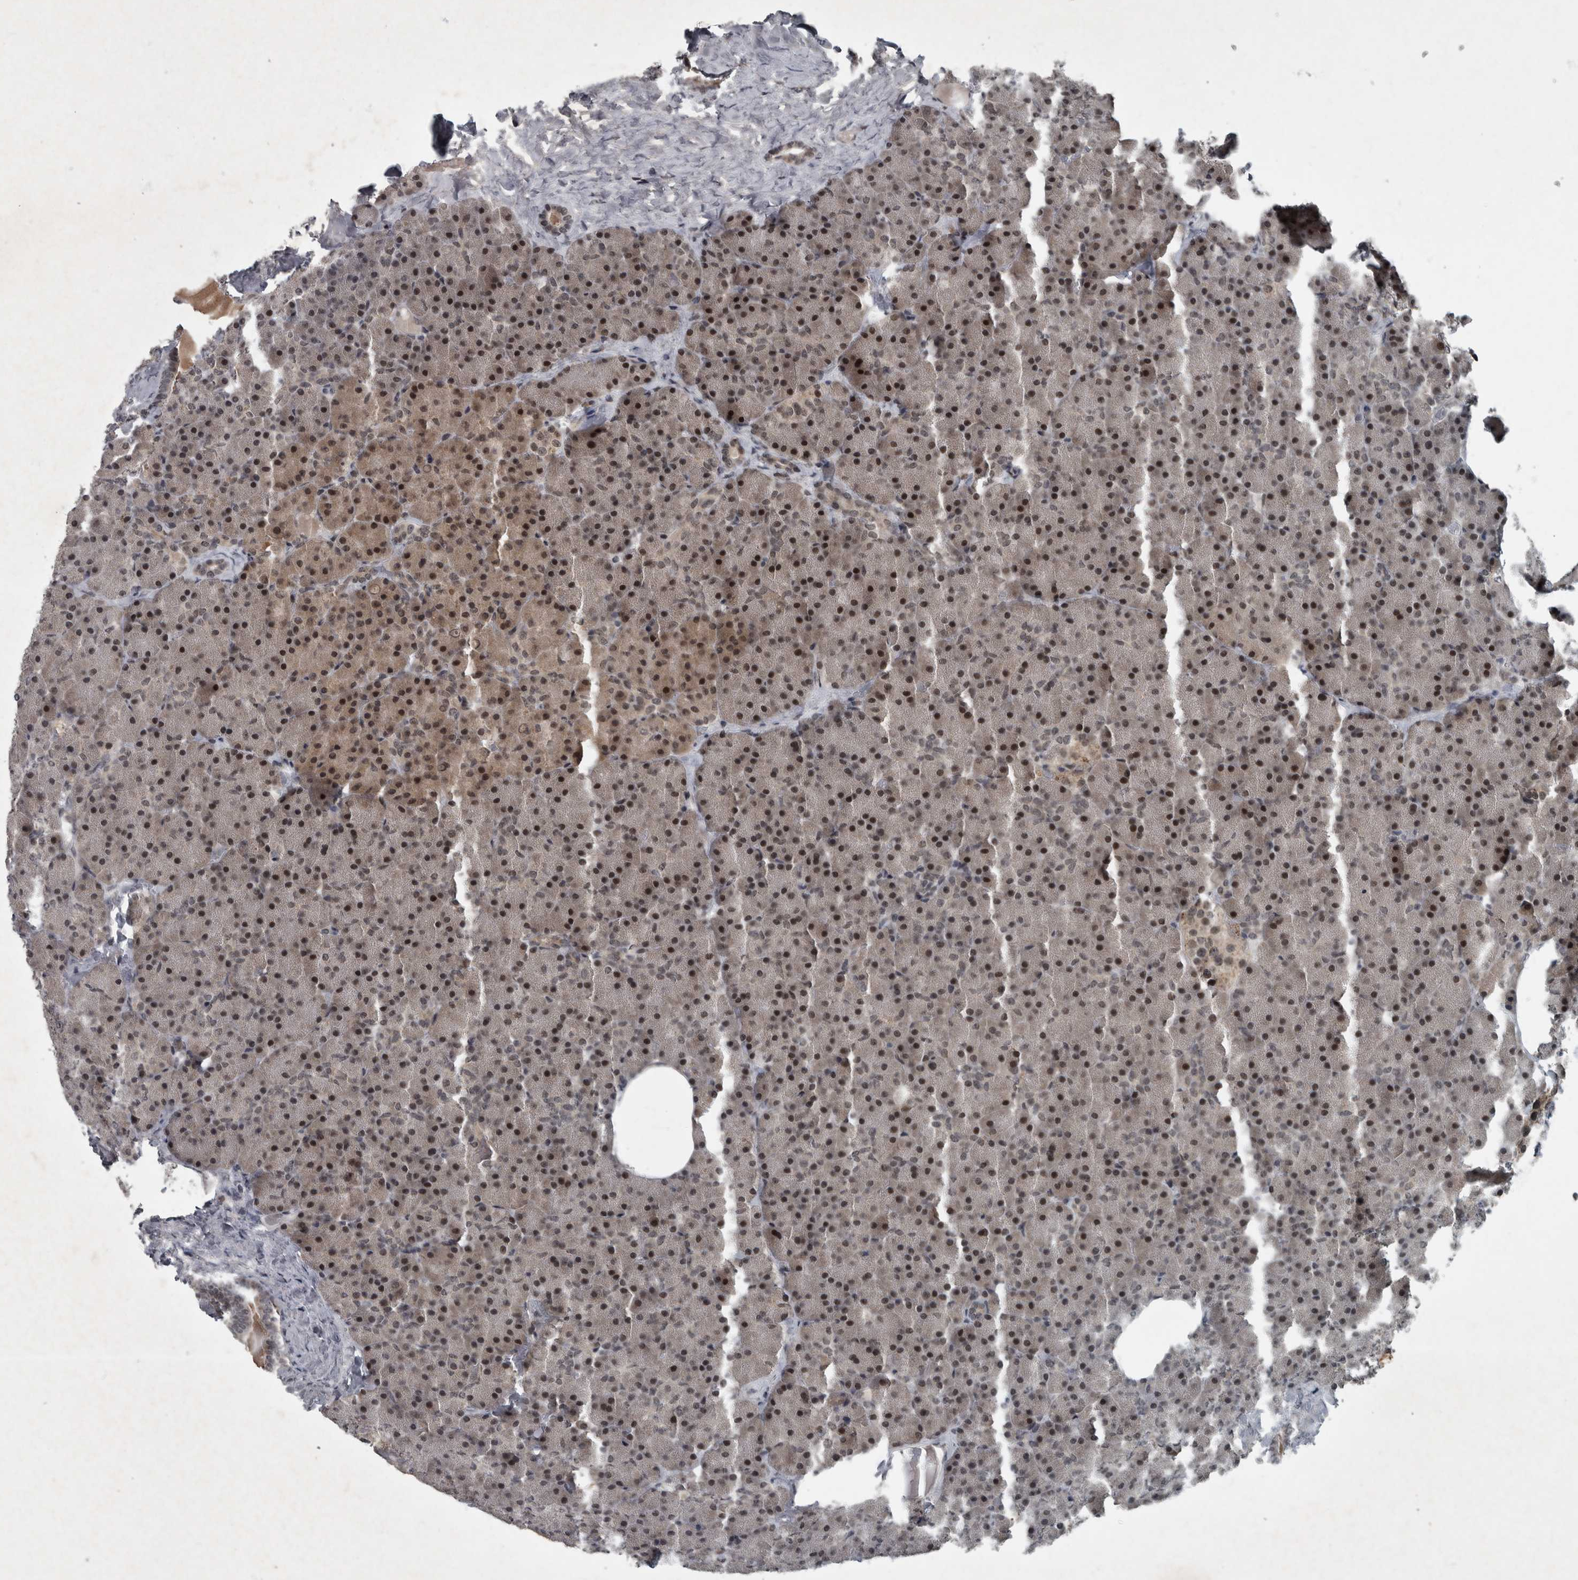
{"staining": {"intensity": "strong", "quantity": ">75%", "location": "nuclear"}, "tissue": "pancreas", "cell_type": "Exocrine glandular cells", "image_type": "normal", "snomed": [{"axis": "morphology", "description": "Normal tissue, NOS"}, {"axis": "morphology", "description": "Carcinoid, malignant, NOS"}, {"axis": "topography", "description": "Pancreas"}], "caption": "The immunohistochemical stain shows strong nuclear staining in exocrine glandular cells of unremarkable pancreas.", "gene": "WDR33", "patient": {"sex": "female", "age": 35}}